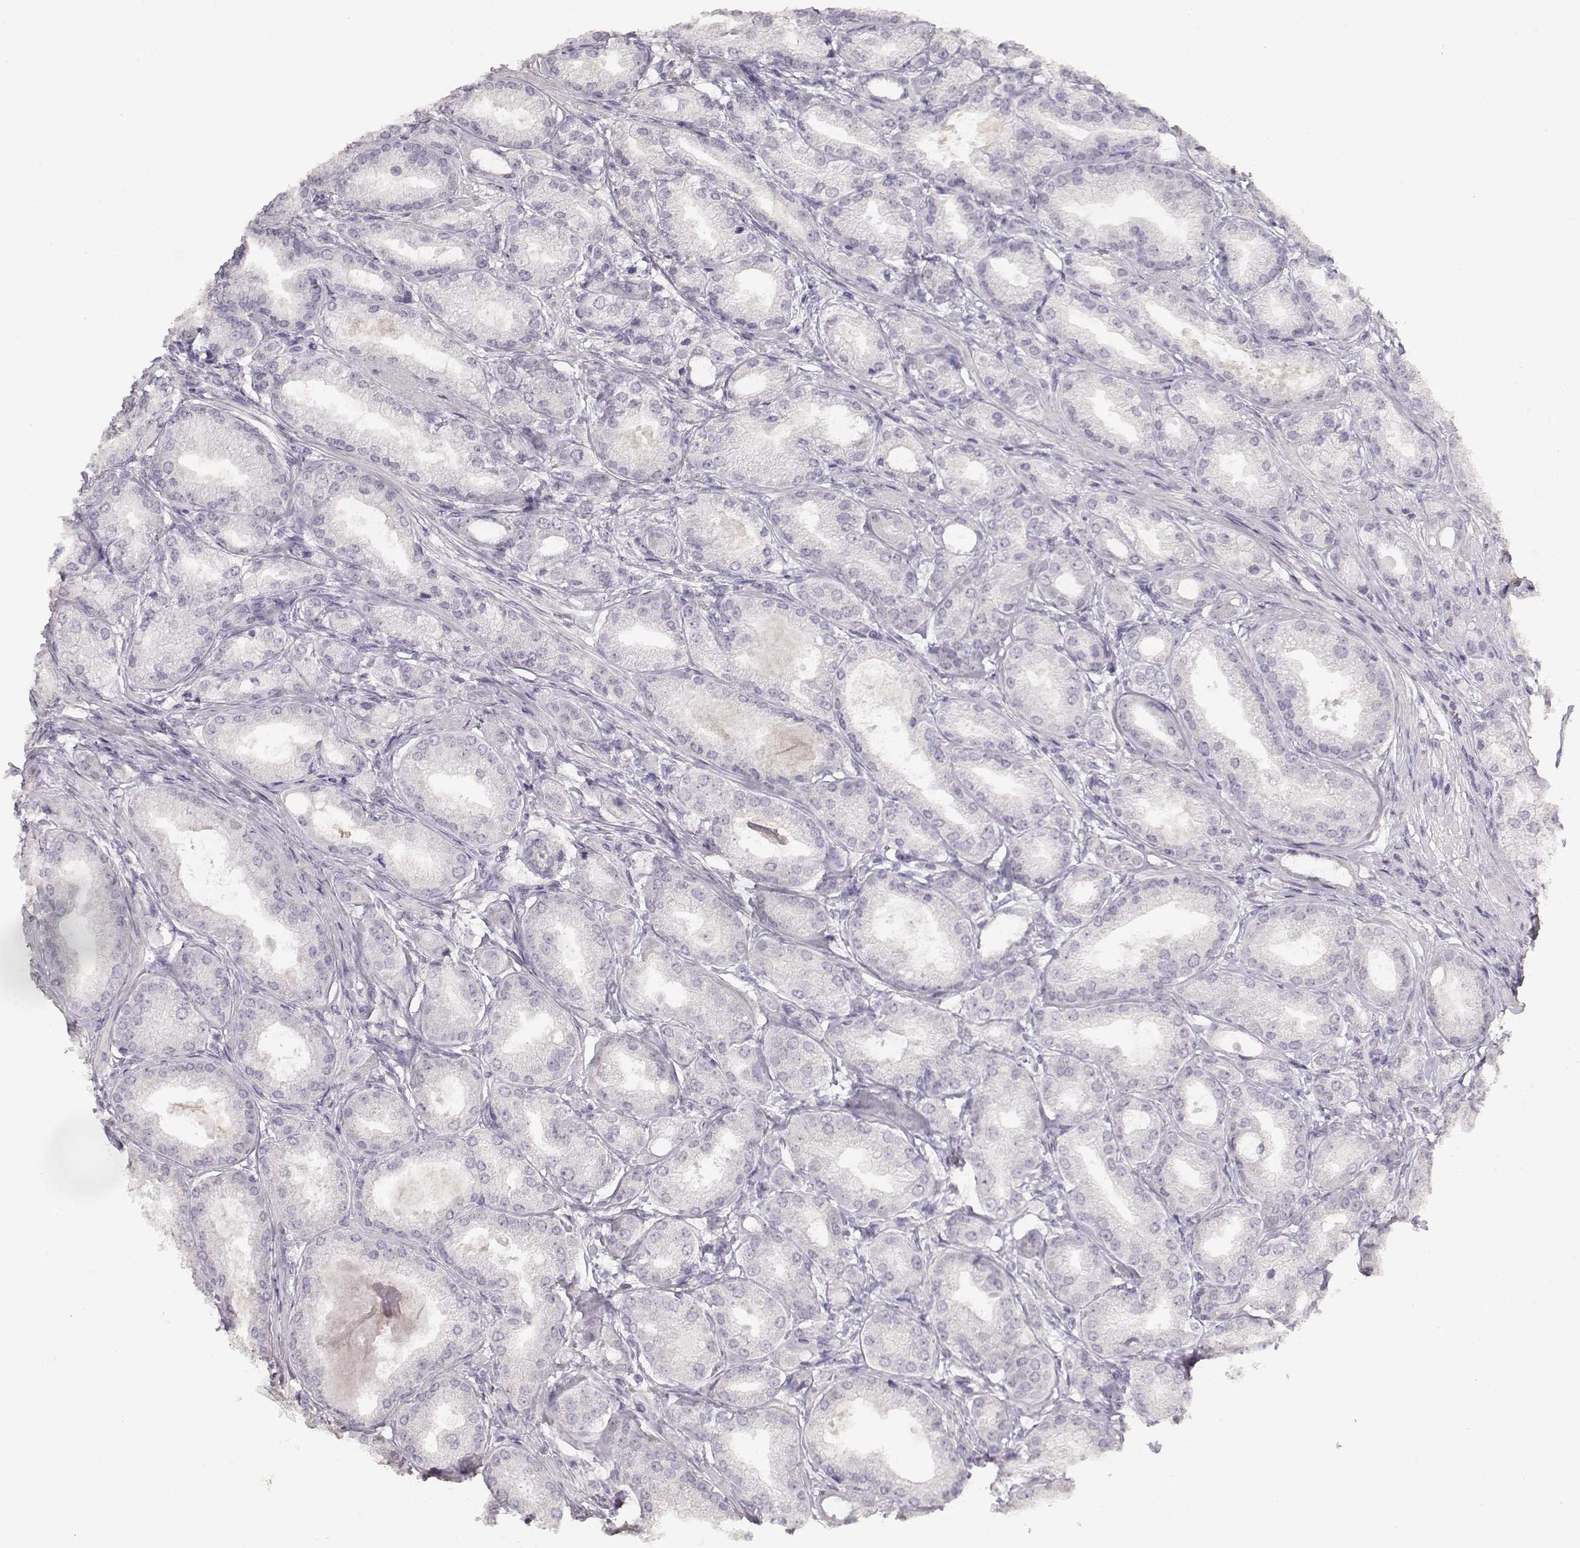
{"staining": {"intensity": "negative", "quantity": "none", "location": "none"}, "tissue": "prostate cancer", "cell_type": "Tumor cells", "image_type": "cancer", "snomed": [{"axis": "morphology", "description": "Adenocarcinoma, NOS"}, {"axis": "topography", "description": "Prostate and seminal vesicle, NOS"}, {"axis": "topography", "description": "Prostate"}], "caption": "This is an IHC micrograph of prostate cancer. There is no positivity in tumor cells.", "gene": "TPH2", "patient": {"sex": "male", "age": 77}}